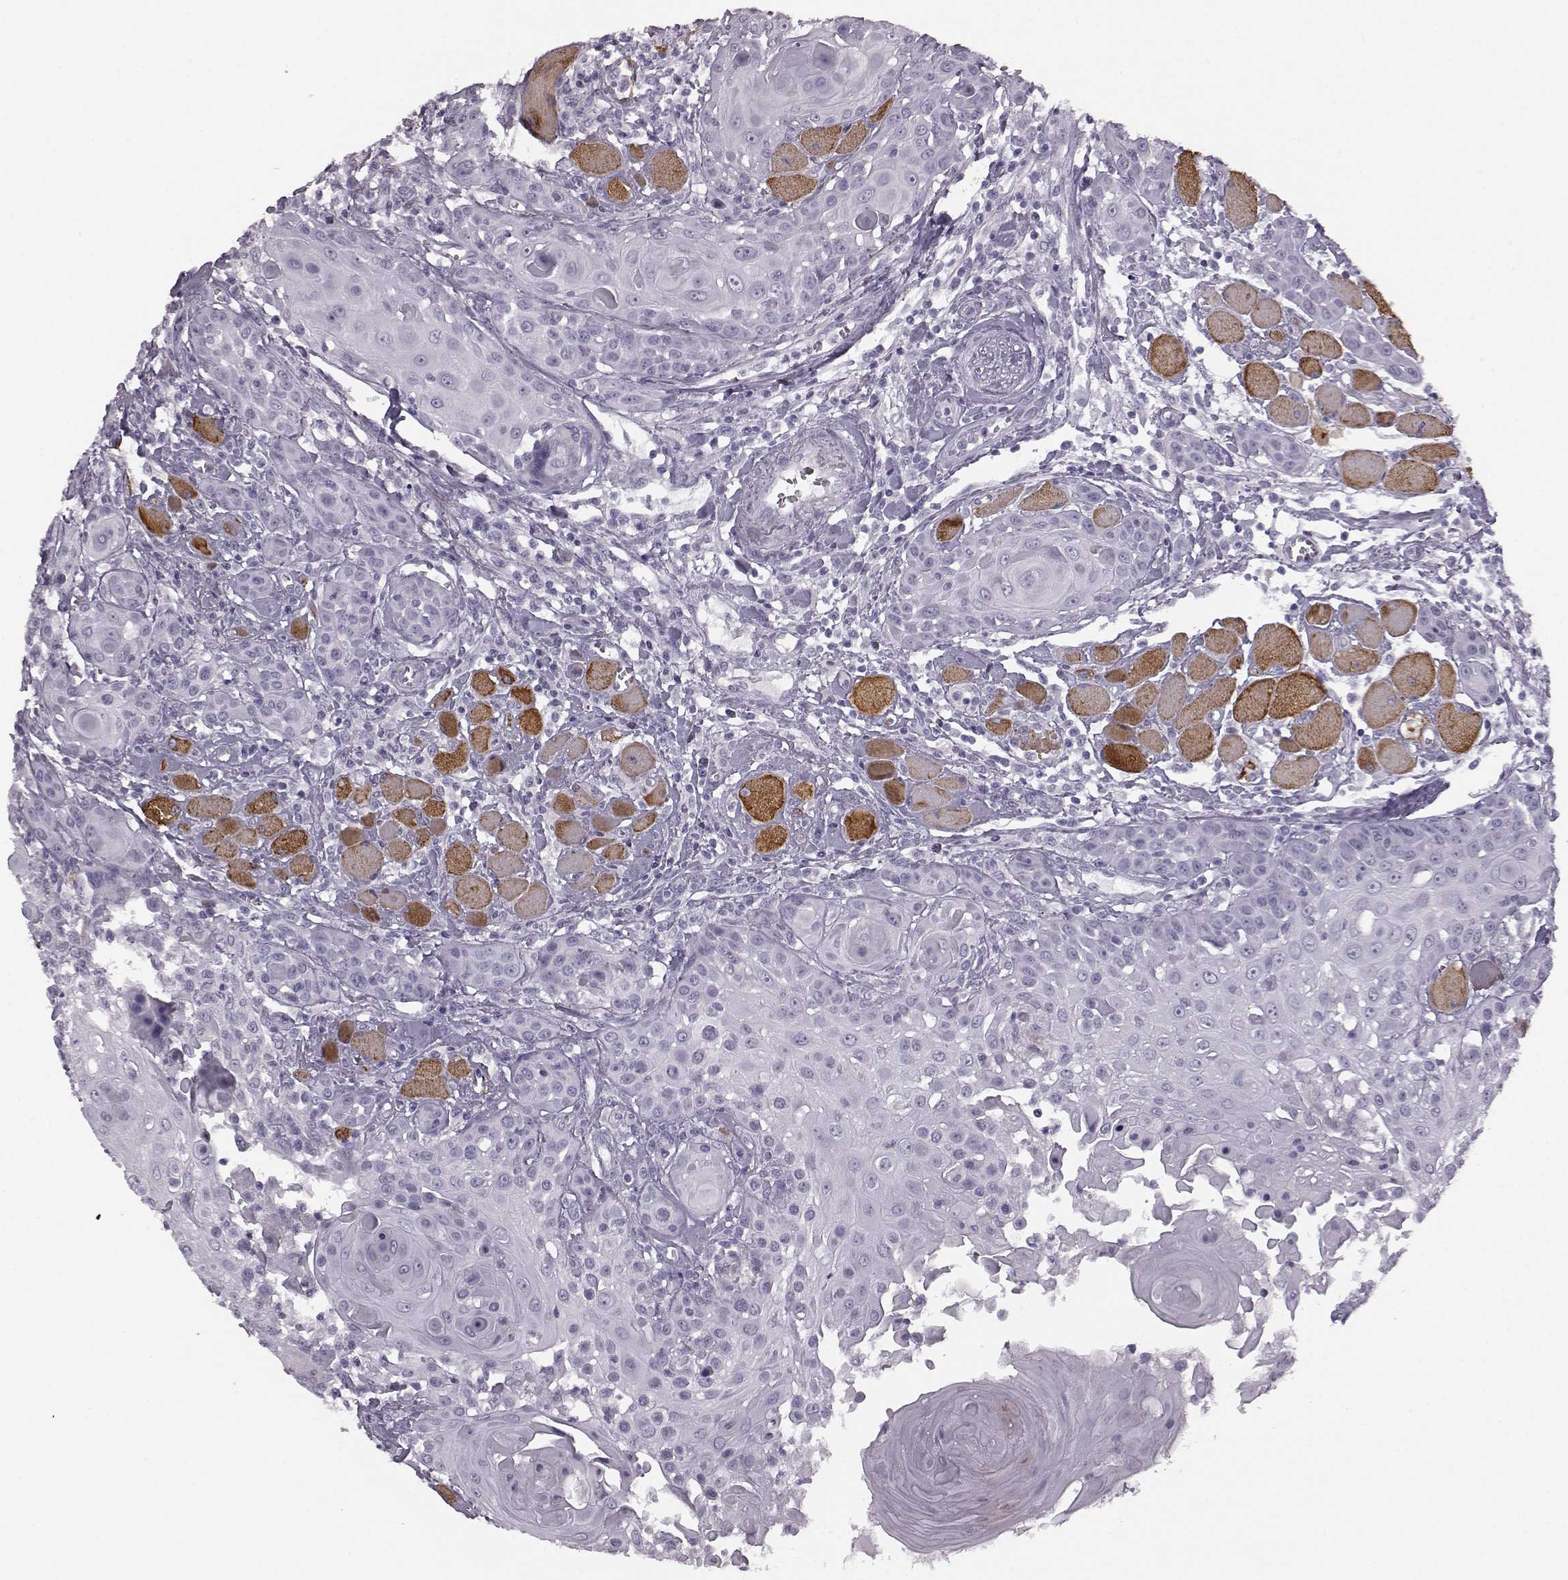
{"staining": {"intensity": "negative", "quantity": "none", "location": "none"}, "tissue": "head and neck cancer", "cell_type": "Tumor cells", "image_type": "cancer", "snomed": [{"axis": "morphology", "description": "Squamous cell carcinoma, NOS"}, {"axis": "topography", "description": "Head-Neck"}], "caption": "The photomicrograph shows no staining of tumor cells in squamous cell carcinoma (head and neck).", "gene": "JSRP1", "patient": {"sex": "female", "age": 80}}